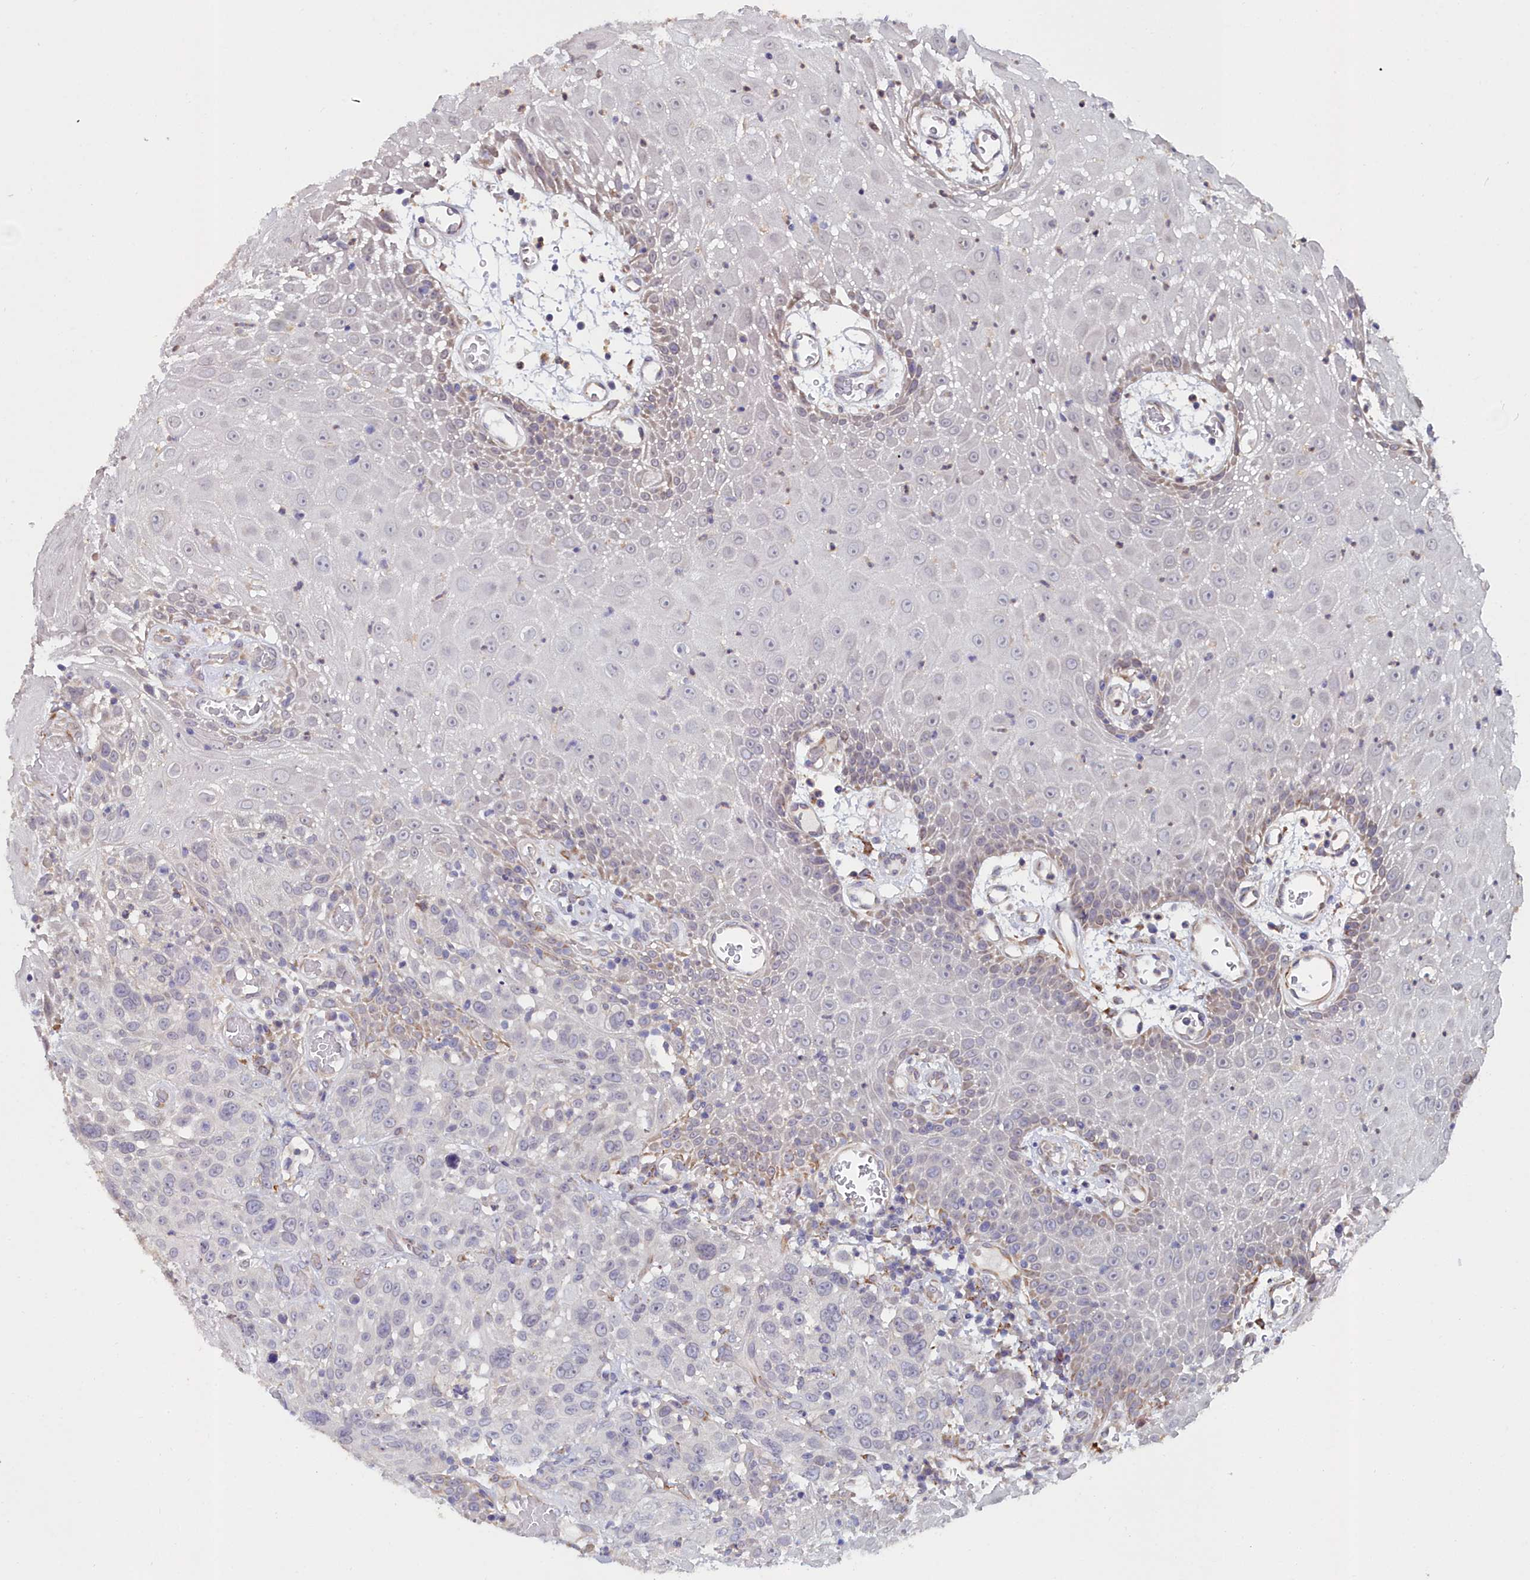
{"staining": {"intensity": "weak", "quantity": "<25%", "location": "cytoplasmic/membranous,nuclear"}, "tissue": "oral mucosa", "cell_type": "Squamous epithelial cells", "image_type": "normal", "snomed": [{"axis": "morphology", "description": "Normal tissue, NOS"}, {"axis": "topography", "description": "Skeletal muscle"}, {"axis": "topography", "description": "Oral tissue"}, {"axis": "topography", "description": "Salivary gland"}, {"axis": "topography", "description": "Peripheral nerve tissue"}], "caption": "High magnification brightfield microscopy of unremarkable oral mucosa stained with DAB (3,3'-diaminobenzidine) (brown) and counterstained with hematoxylin (blue): squamous epithelial cells show no significant staining. (Stains: DAB (3,3'-diaminobenzidine) IHC with hematoxylin counter stain, Microscopy: brightfield microscopy at high magnification).", "gene": "C4orf19", "patient": {"sex": "male", "age": 54}}